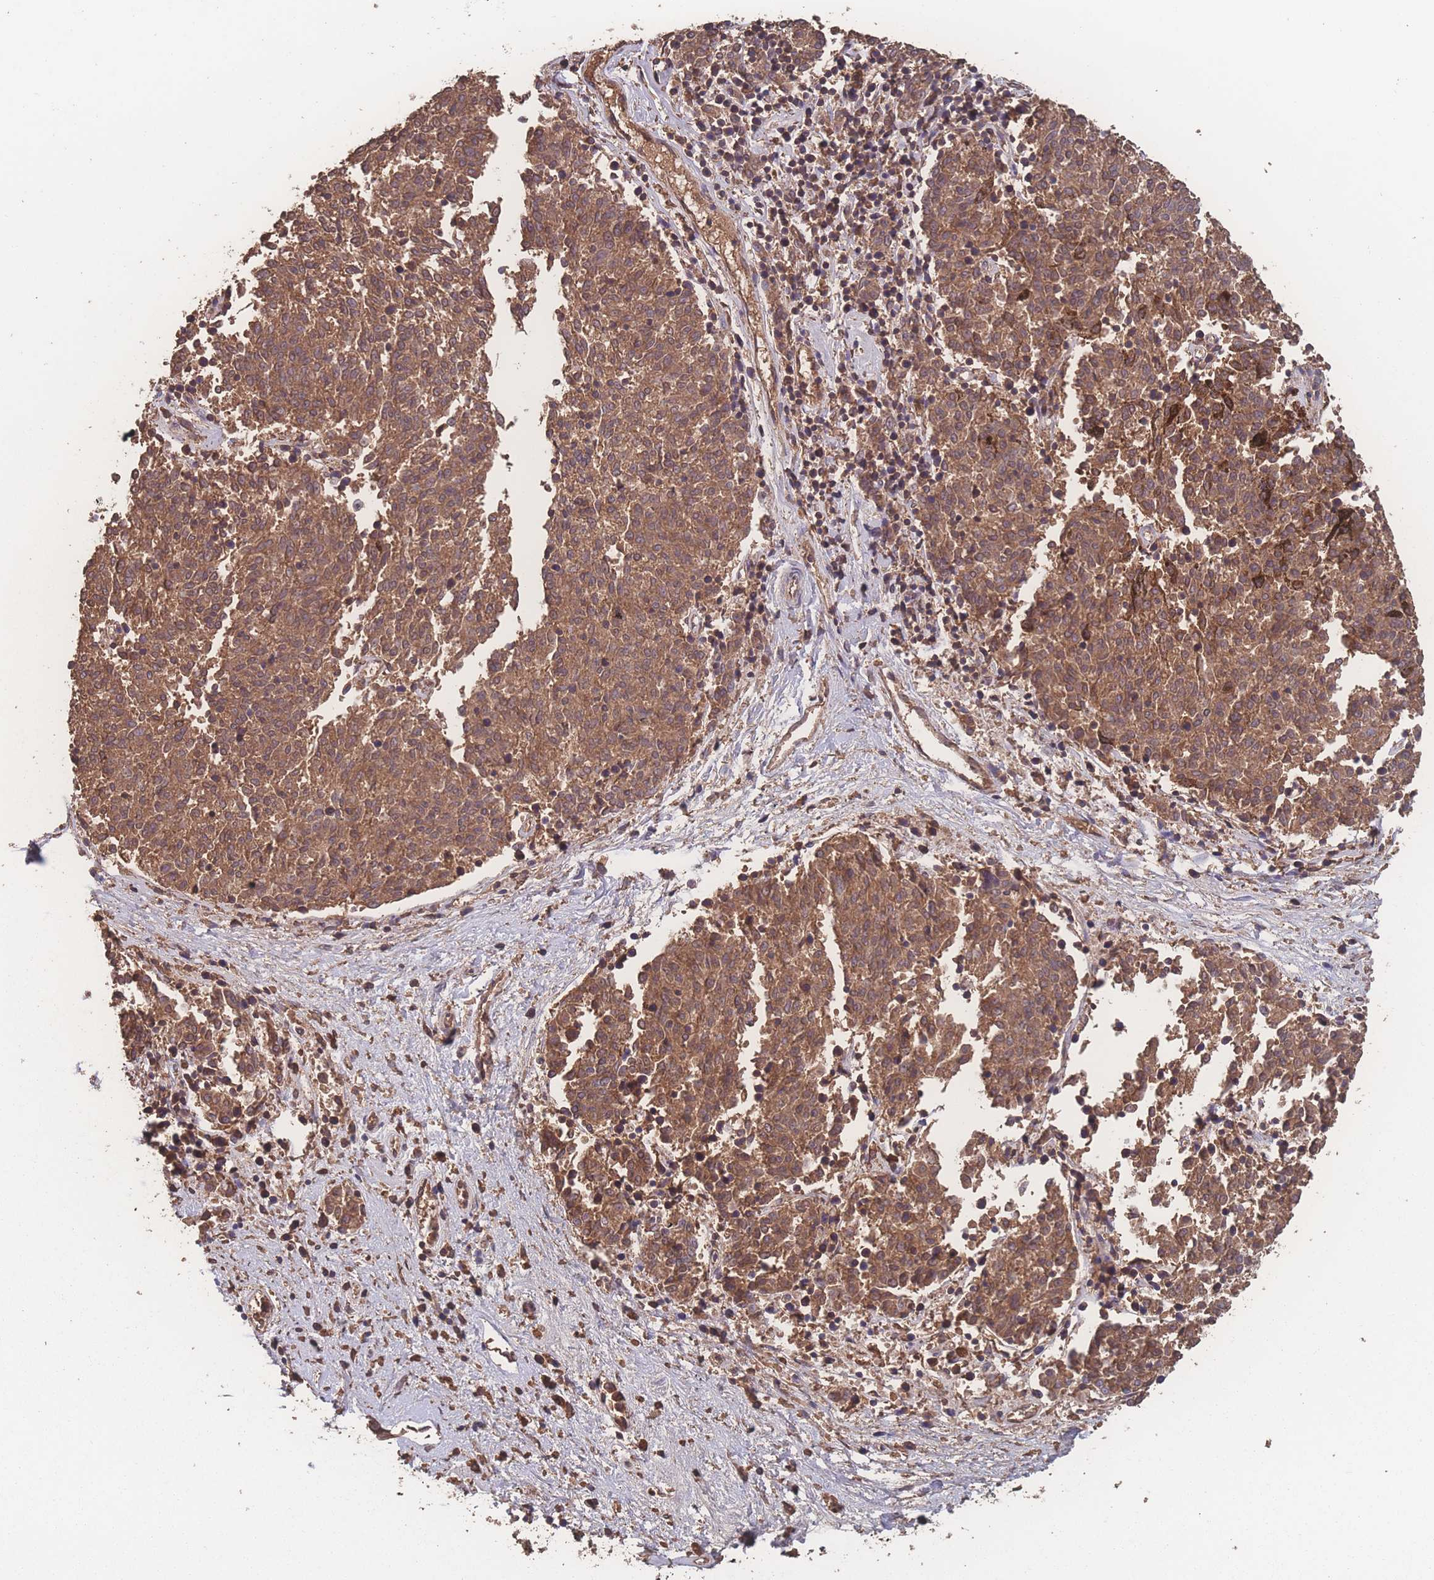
{"staining": {"intensity": "moderate", "quantity": ">75%", "location": "cytoplasmic/membranous"}, "tissue": "melanoma", "cell_type": "Tumor cells", "image_type": "cancer", "snomed": [{"axis": "morphology", "description": "Malignant melanoma, NOS"}, {"axis": "topography", "description": "Skin"}], "caption": "Melanoma stained with a brown dye demonstrates moderate cytoplasmic/membranous positive positivity in approximately >75% of tumor cells.", "gene": "ATXN10", "patient": {"sex": "female", "age": 72}}